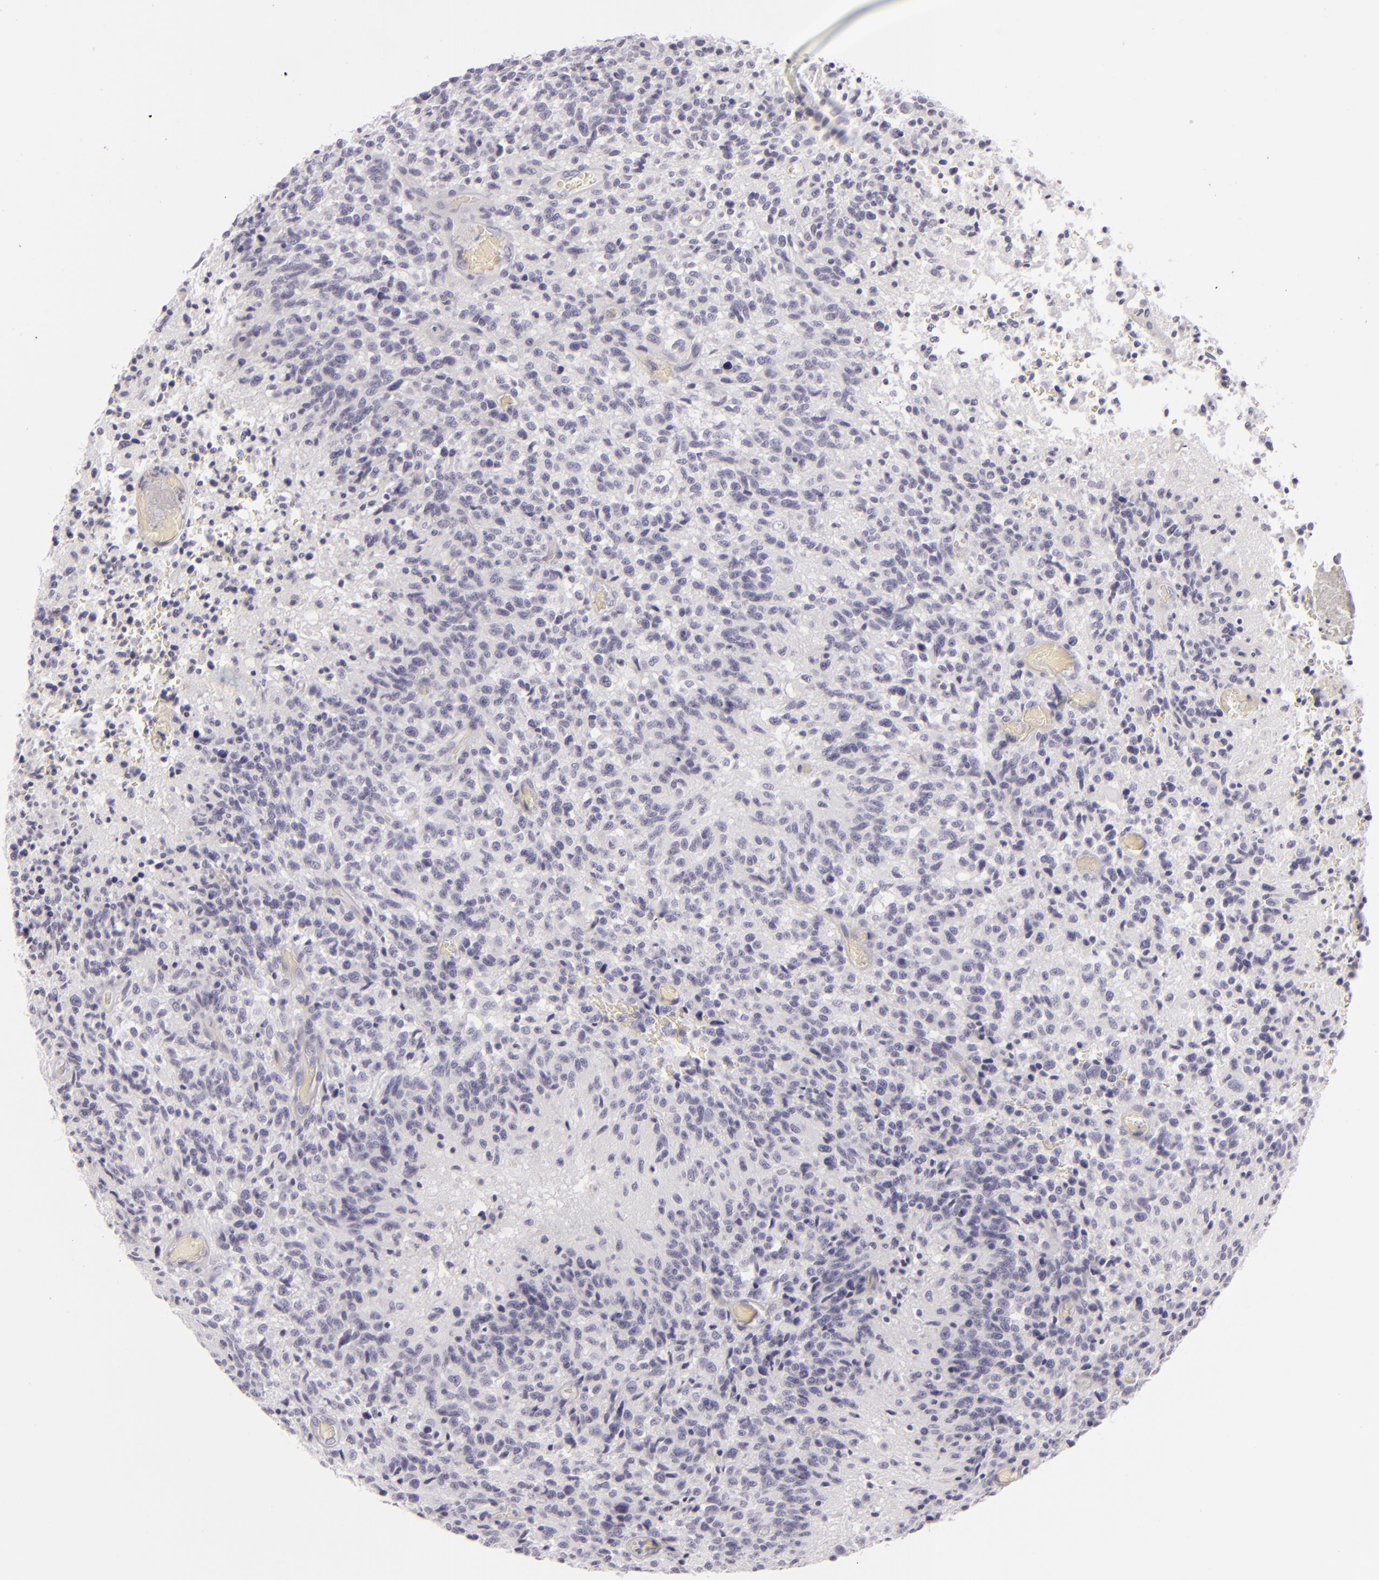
{"staining": {"intensity": "negative", "quantity": "none", "location": "none"}, "tissue": "glioma", "cell_type": "Tumor cells", "image_type": "cancer", "snomed": [{"axis": "morphology", "description": "Glioma, malignant, High grade"}, {"axis": "topography", "description": "Brain"}], "caption": "Photomicrograph shows no protein positivity in tumor cells of malignant high-grade glioma tissue.", "gene": "CDX2", "patient": {"sex": "male", "age": 36}}